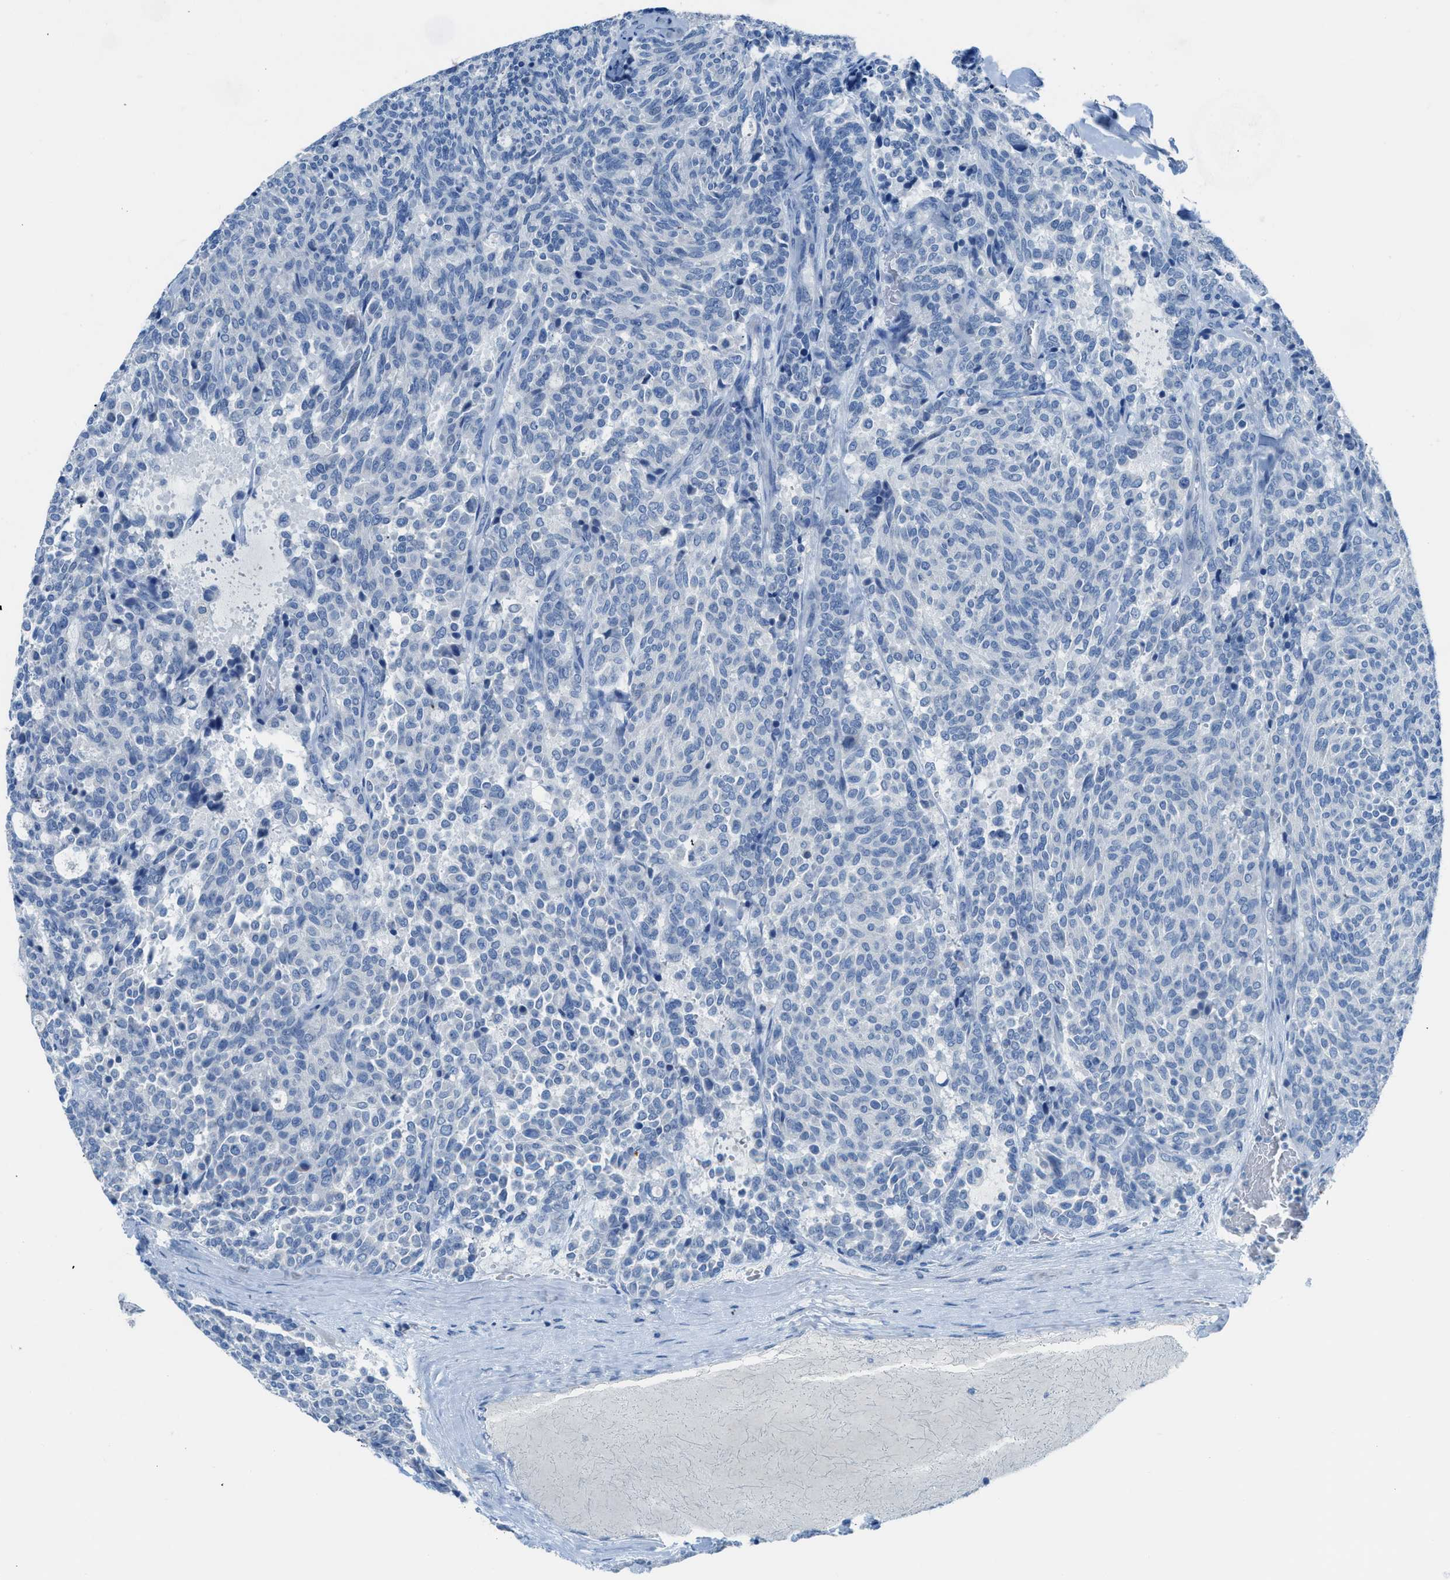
{"staining": {"intensity": "negative", "quantity": "none", "location": "none"}, "tissue": "carcinoid", "cell_type": "Tumor cells", "image_type": "cancer", "snomed": [{"axis": "morphology", "description": "Carcinoid, malignant, NOS"}, {"axis": "topography", "description": "Pancreas"}], "caption": "Protein analysis of carcinoid displays no significant staining in tumor cells. (Brightfield microscopy of DAB (3,3'-diaminobenzidine) immunohistochemistry at high magnification).", "gene": "ACAN", "patient": {"sex": "female", "age": 54}}